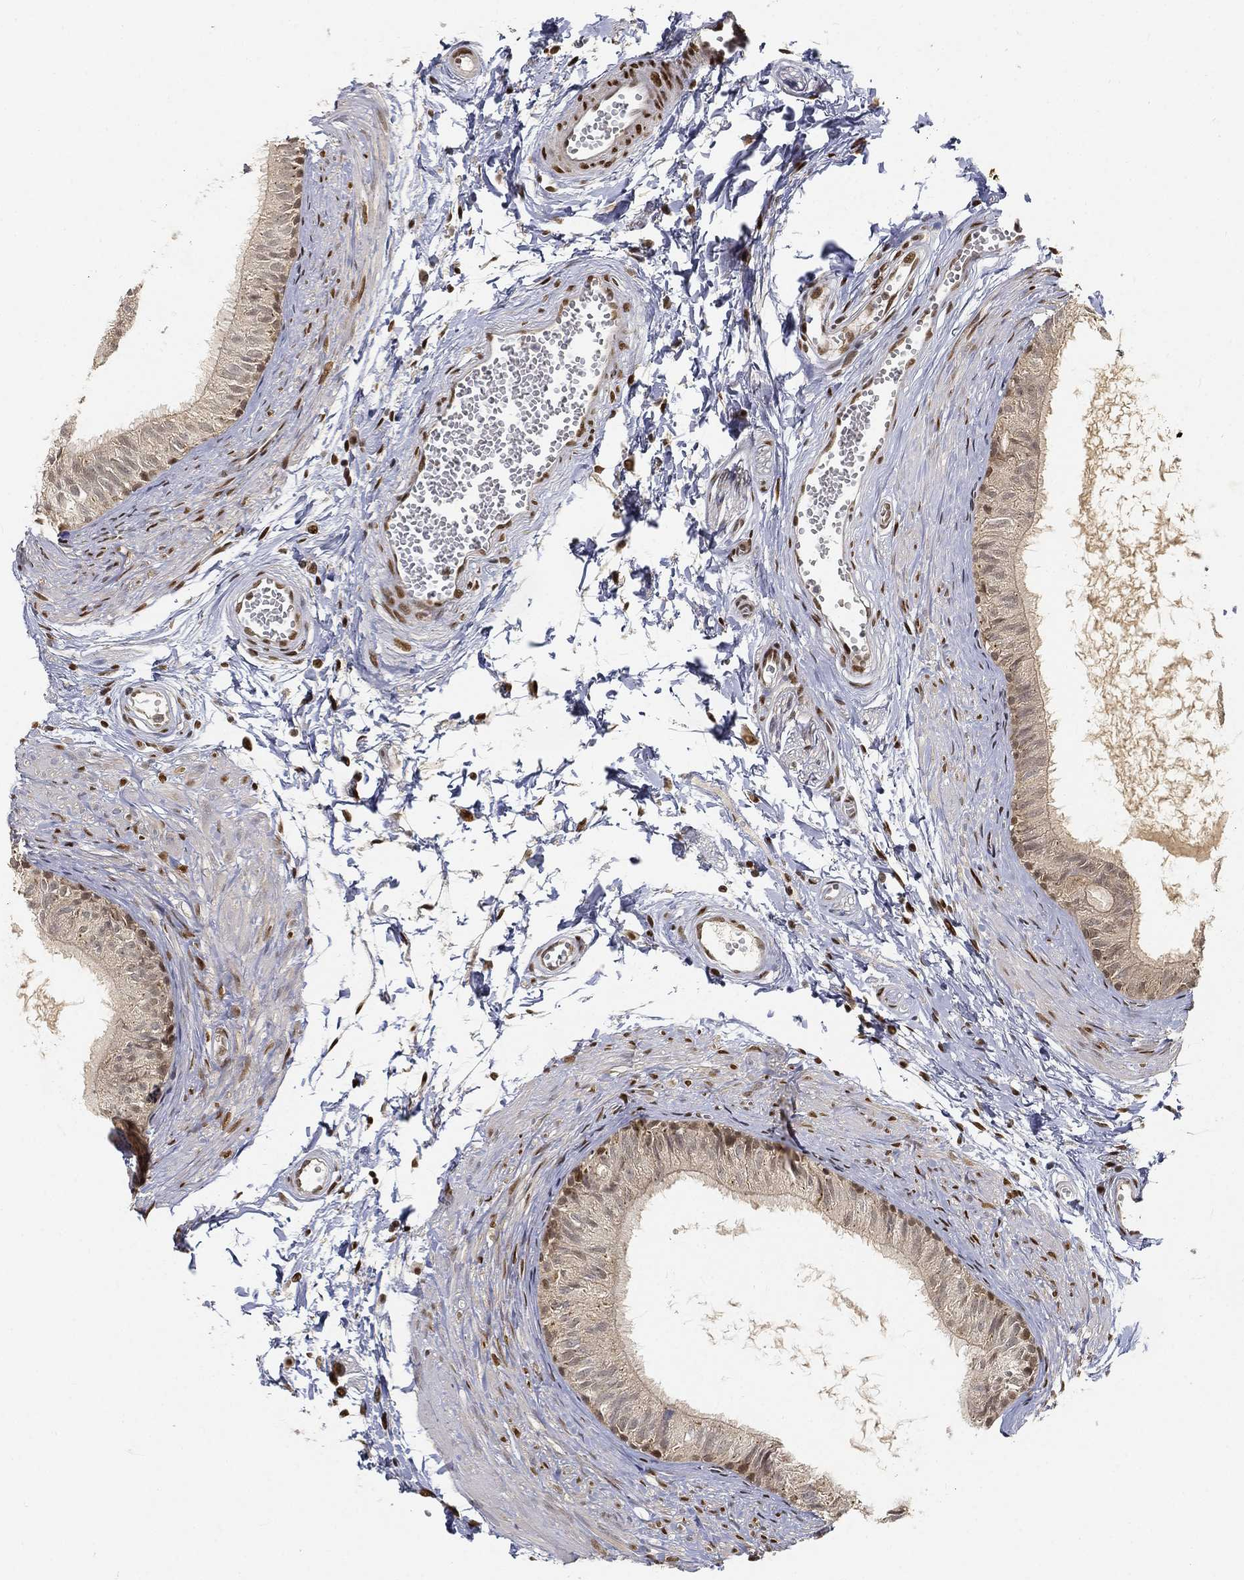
{"staining": {"intensity": "moderate", "quantity": "<25%", "location": "nuclear"}, "tissue": "epididymis", "cell_type": "Glandular cells", "image_type": "normal", "snomed": [{"axis": "morphology", "description": "Normal tissue, NOS"}, {"axis": "topography", "description": "Epididymis"}], "caption": "DAB (3,3'-diaminobenzidine) immunohistochemical staining of benign epididymis demonstrates moderate nuclear protein positivity in approximately <25% of glandular cells.", "gene": "CRTC3", "patient": {"sex": "male", "age": 22}}